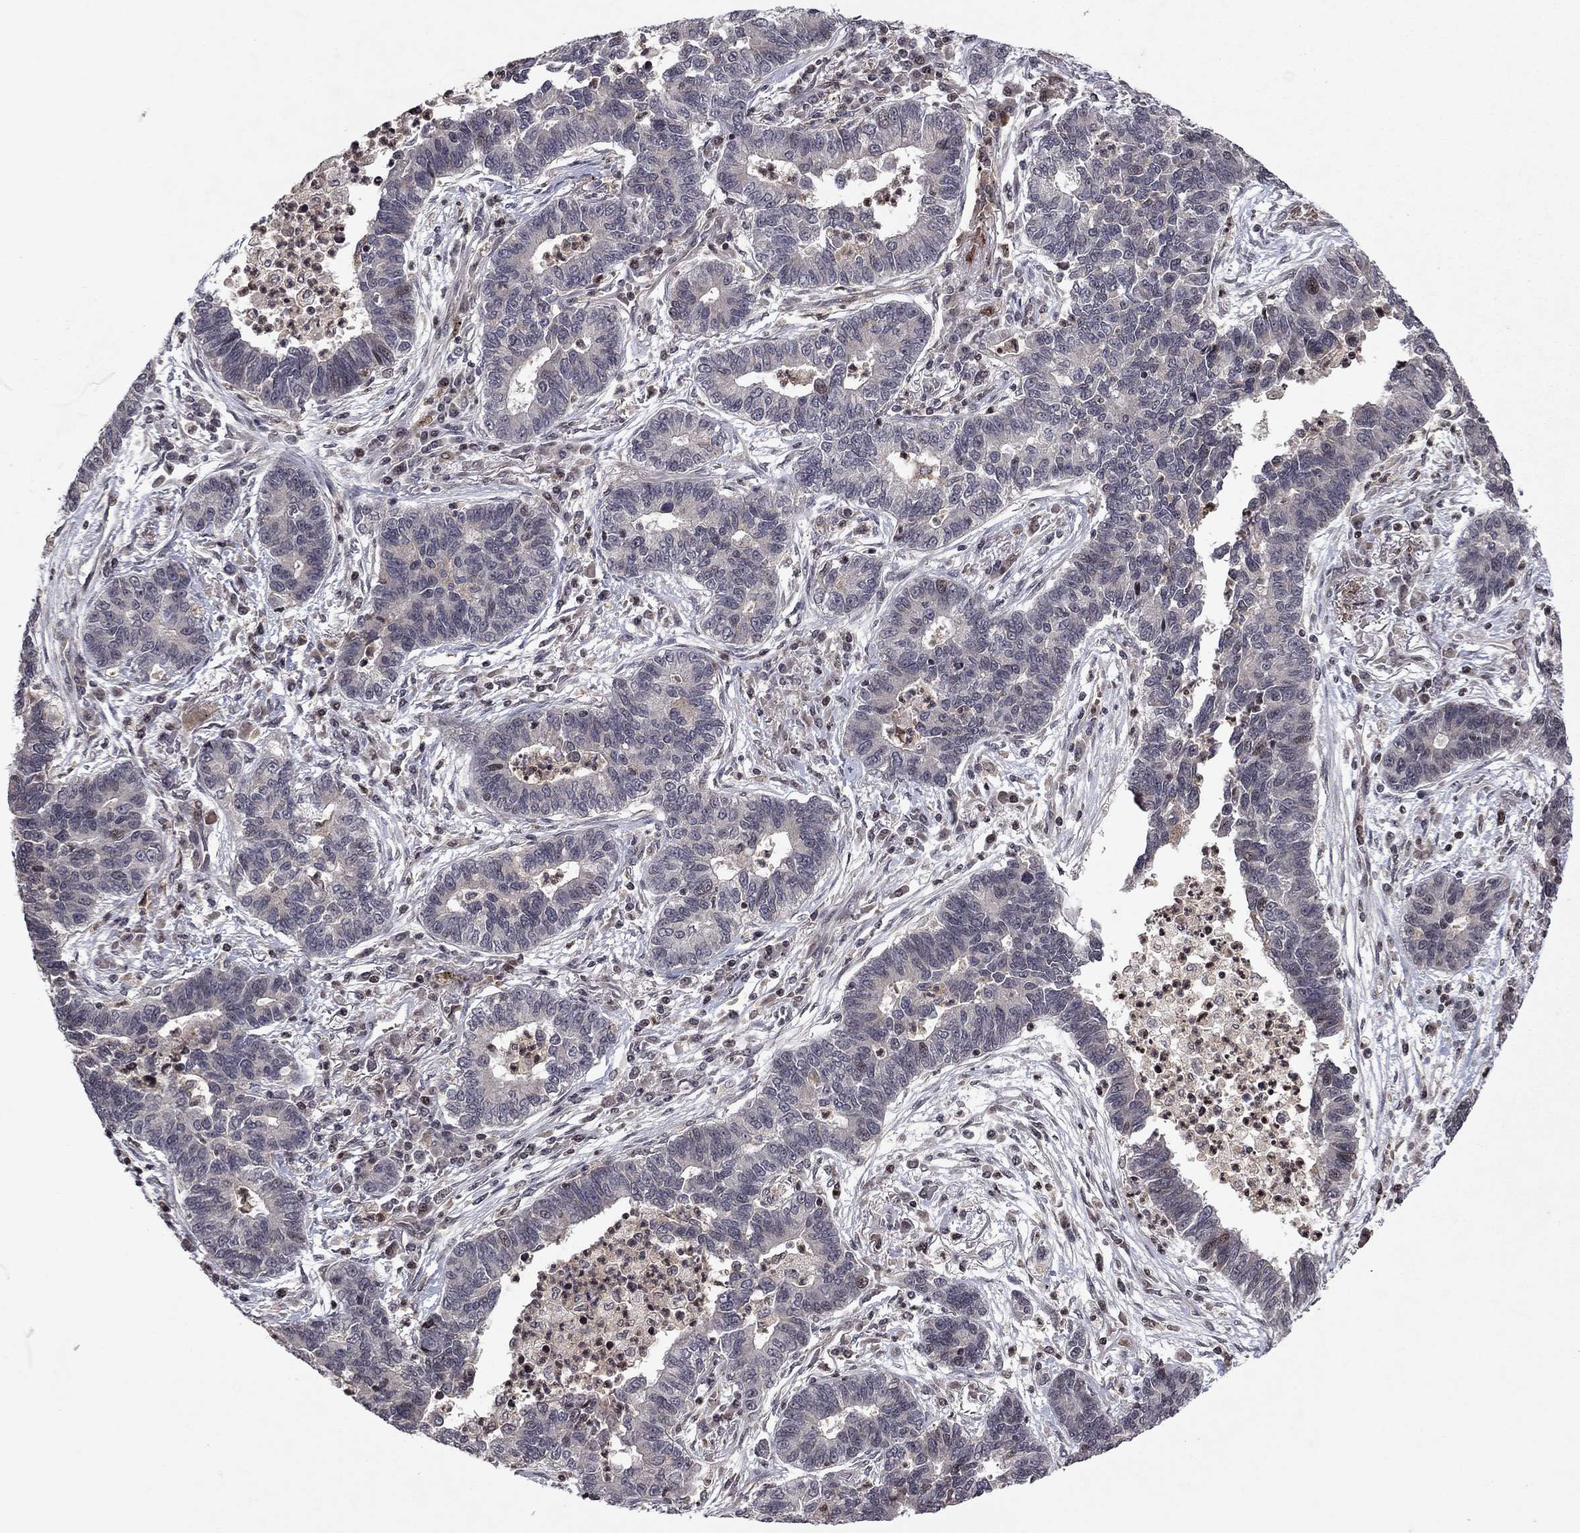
{"staining": {"intensity": "negative", "quantity": "none", "location": "none"}, "tissue": "lung cancer", "cell_type": "Tumor cells", "image_type": "cancer", "snomed": [{"axis": "morphology", "description": "Adenocarcinoma, NOS"}, {"axis": "topography", "description": "Lung"}], "caption": "Tumor cells show no significant staining in lung adenocarcinoma.", "gene": "SORBS1", "patient": {"sex": "female", "age": 57}}